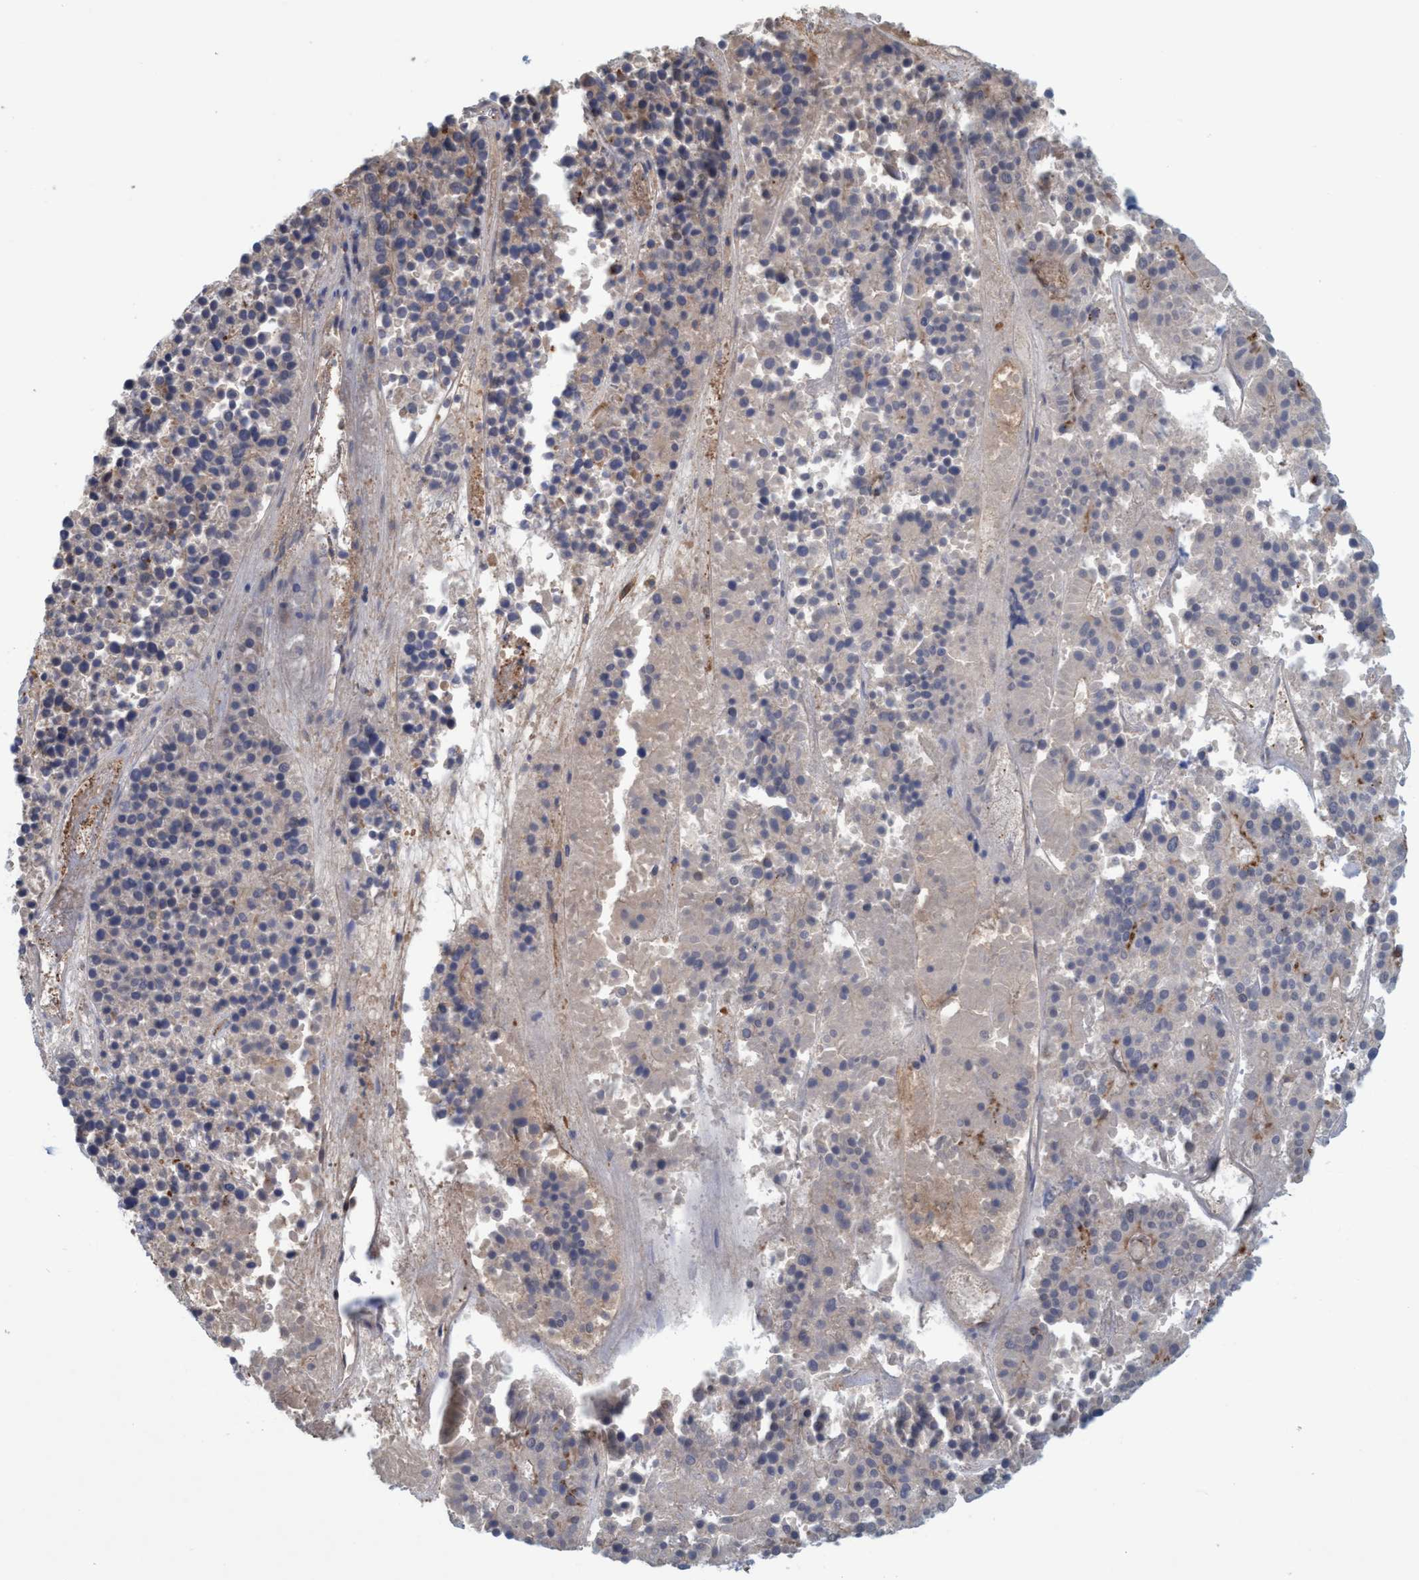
{"staining": {"intensity": "negative", "quantity": "none", "location": "none"}, "tissue": "pancreatic cancer", "cell_type": "Tumor cells", "image_type": "cancer", "snomed": [{"axis": "morphology", "description": "Adenocarcinoma, NOS"}, {"axis": "topography", "description": "Pancreas"}], "caption": "Pancreatic adenocarcinoma stained for a protein using immunohistochemistry exhibits no expression tumor cells.", "gene": "SPECC1", "patient": {"sex": "male", "age": 50}}